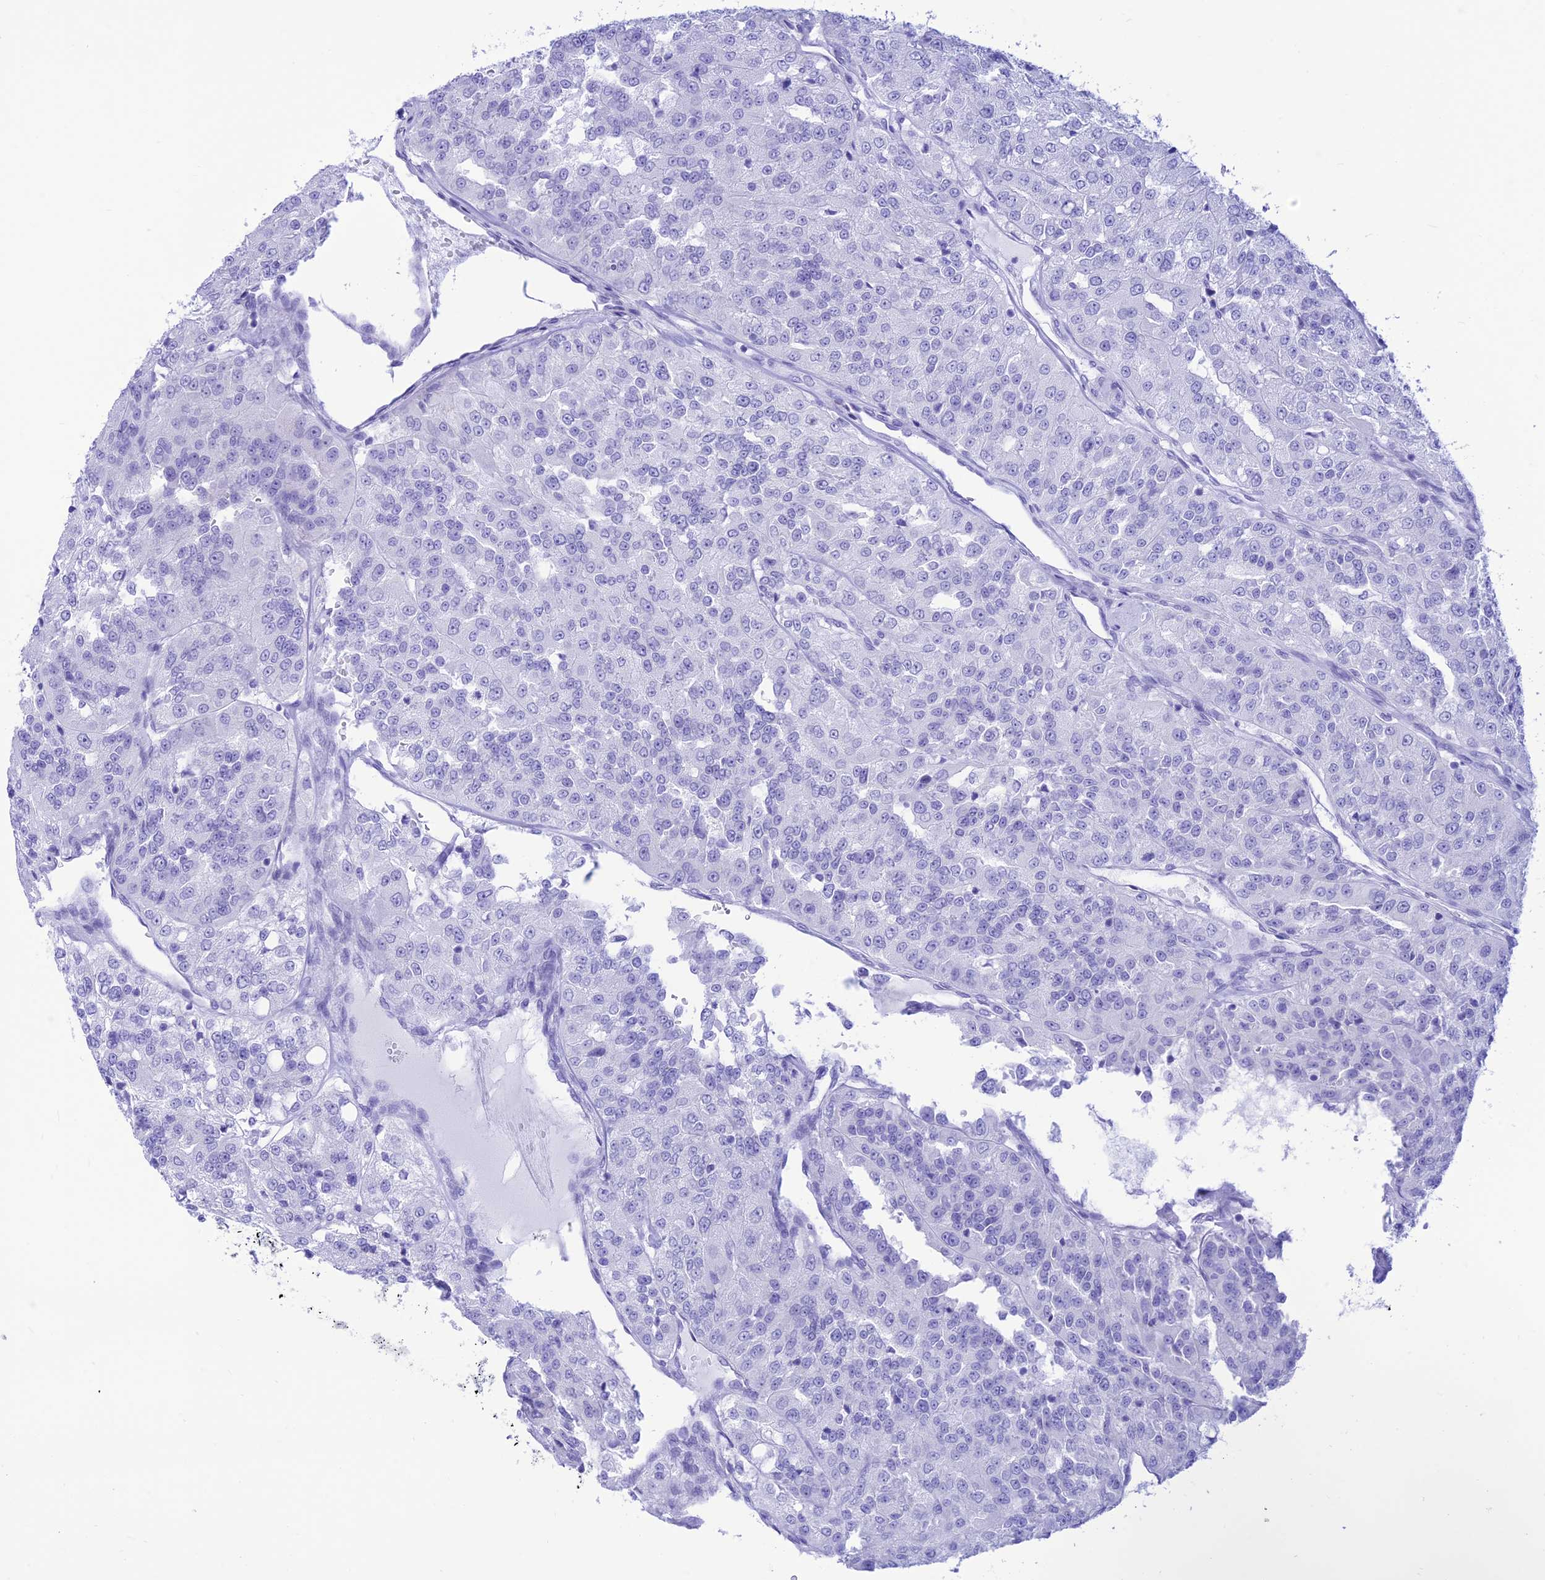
{"staining": {"intensity": "negative", "quantity": "none", "location": "none"}, "tissue": "renal cancer", "cell_type": "Tumor cells", "image_type": "cancer", "snomed": [{"axis": "morphology", "description": "Adenocarcinoma, NOS"}, {"axis": "topography", "description": "Kidney"}], "caption": "This is an immunohistochemistry image of human renal cancer (adenocarcinoma). There is no positivity in tumor cells.", "gene": "PRNP", "patient": {"sex": "female", "age": 63}}